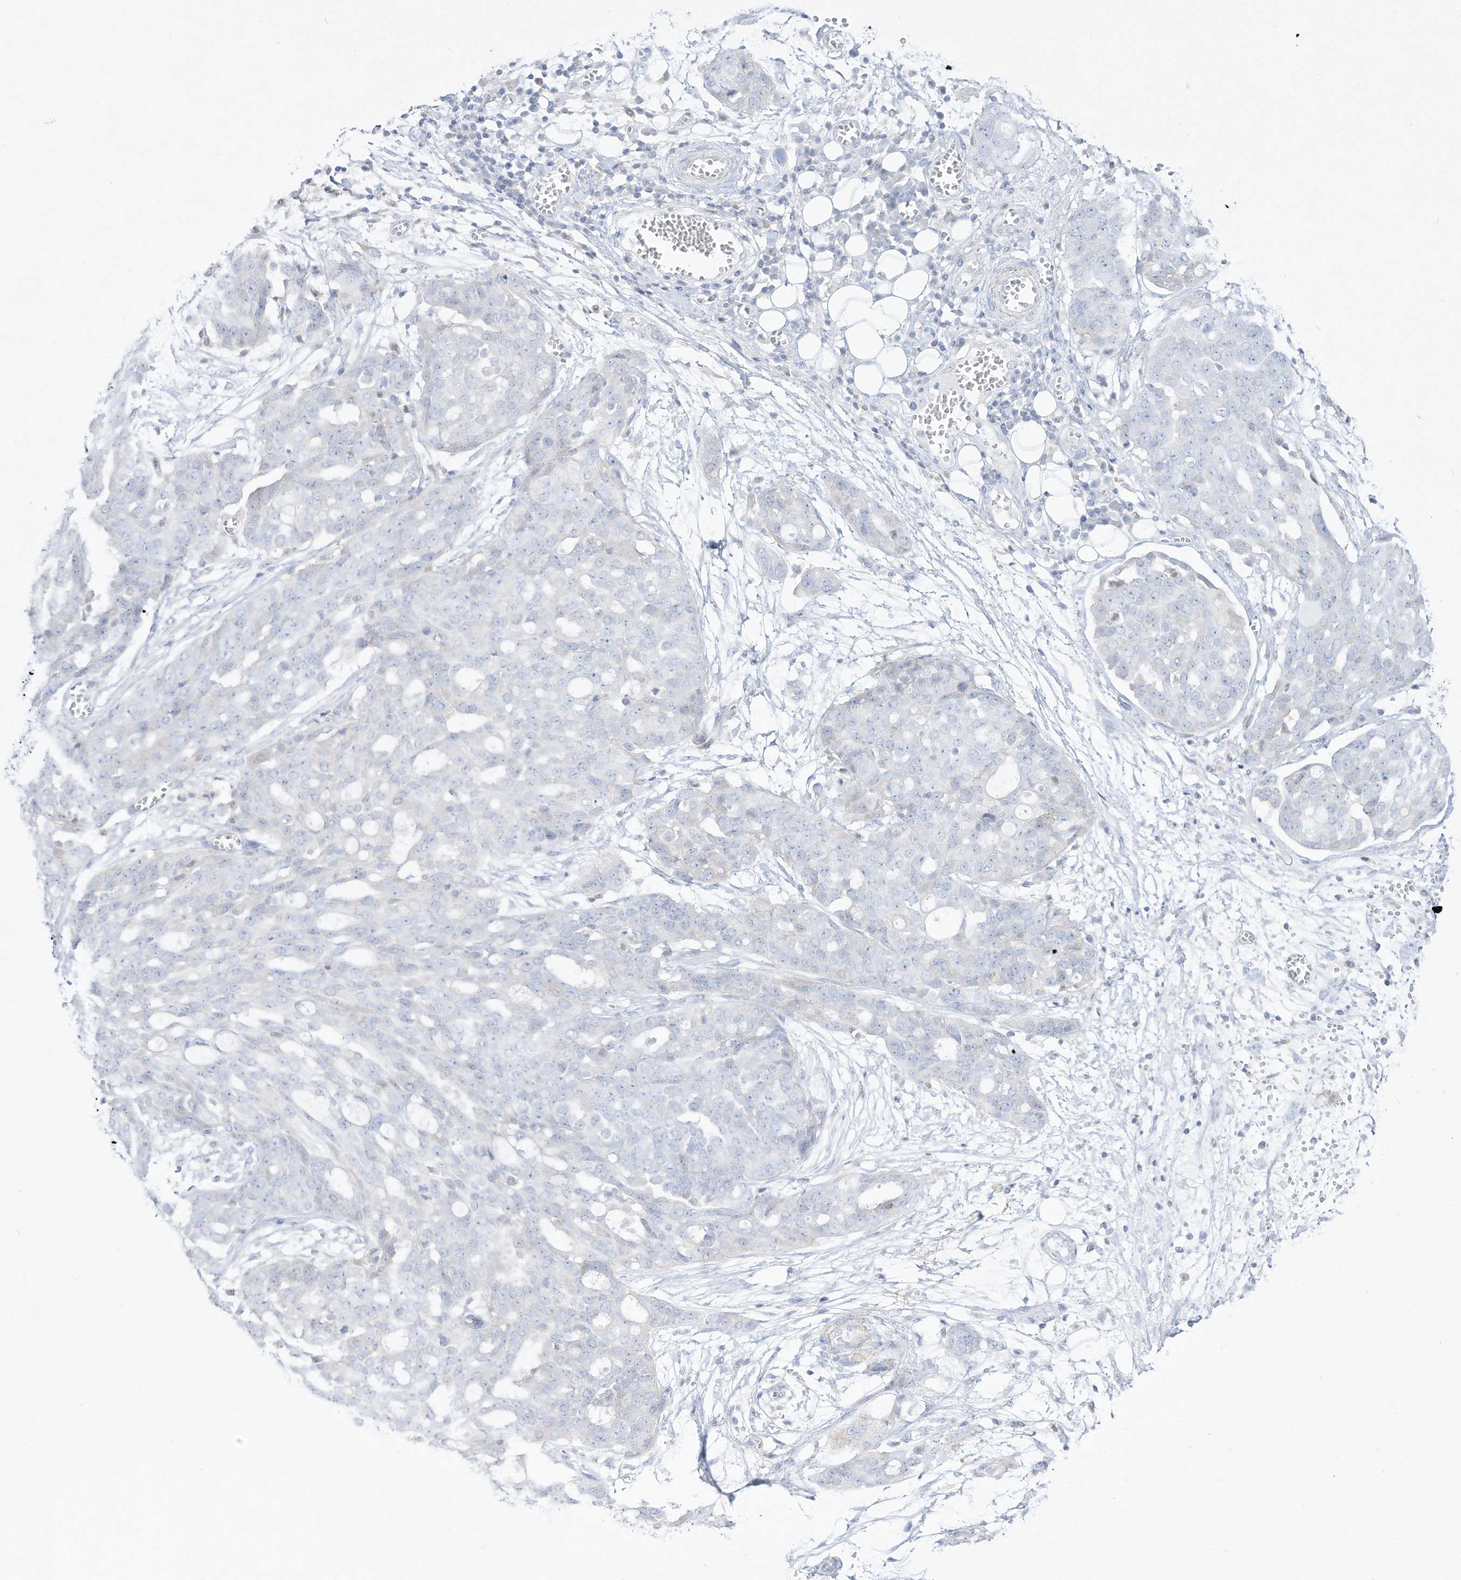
{"staining": {"intensity": "negative", "quantity": "none", "location": "none"}, "tissue": "ovarian cancer", "cell_type": "Tumor cells", "image_type": "cancer", "snomed": [{"axis": "morphology", "description": "Cystadenocarcinoma, serous, NOS"}, {"axis": "topography", "description": "Soft tissue"}, {"axis": "topography", "description": "Ovary"}], "caption": "IHC of human ovarian cancer (serous cystadenocarcinoma) reveals no expression in tumor cells.", "gene": "DMKN", "patient": {"sex": "female", "age": 57}}